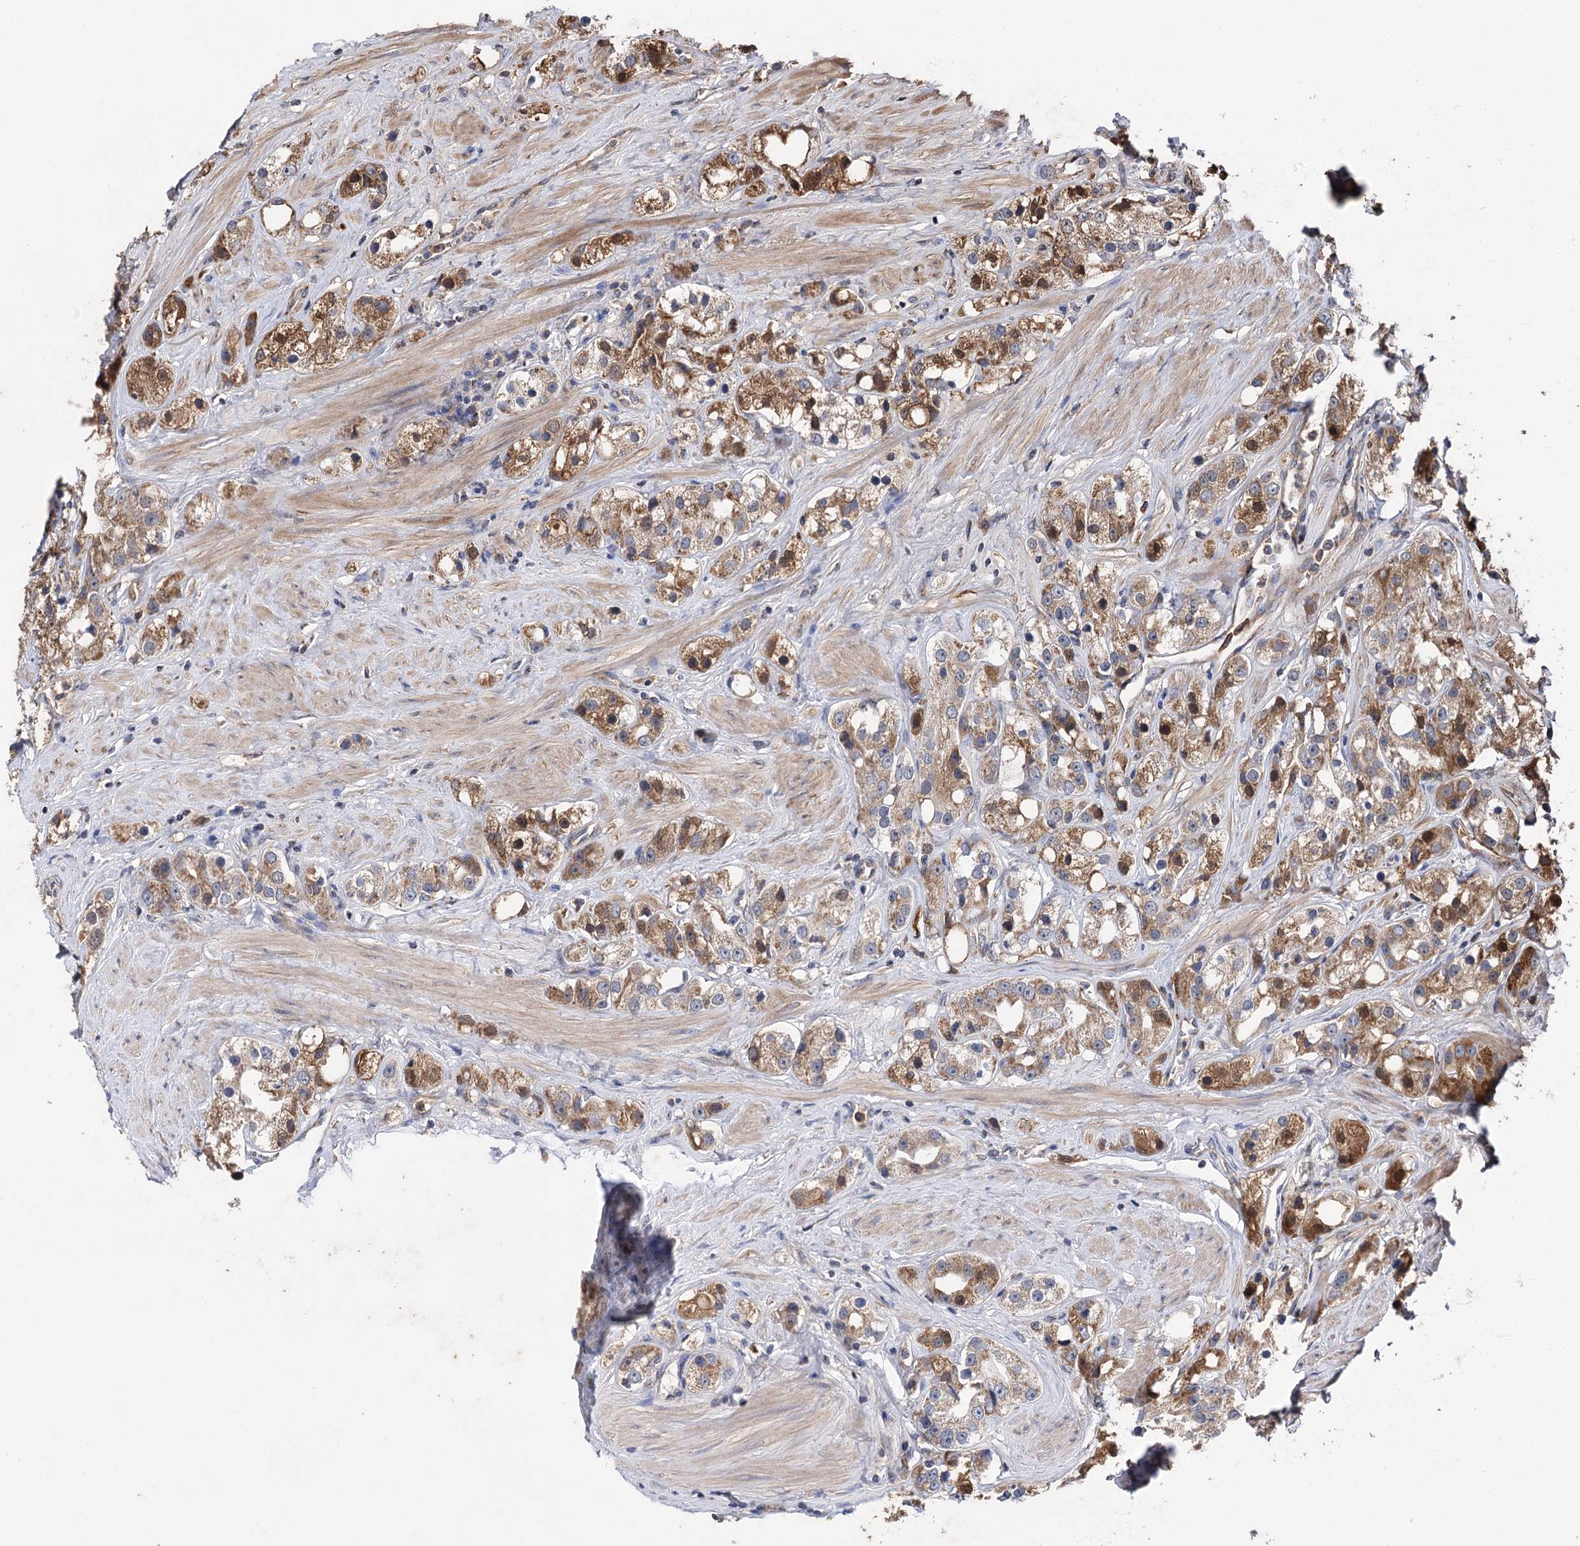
{"staining": {"intensity": "strong", "quantity": "25%-75%", "location": "cytoplasmic/membranous"}, "tissue": "prostate cancer", "cell_type": "Tumor cells", "image_type": "cancer", "snomed": [{"axis": "morphology", "description": "Adenocarcinoma, NOS"}, {"axis": "topography", "description": "Prostate"}], "caption": "Protein analysis of prostate adenocarcinoma tissue shows strong cytoplasmic/membranous positivity in about 25%-75% of tumor cells.", "gene": "RASSF3", "patient": {"sex": "male", "age": 79}}